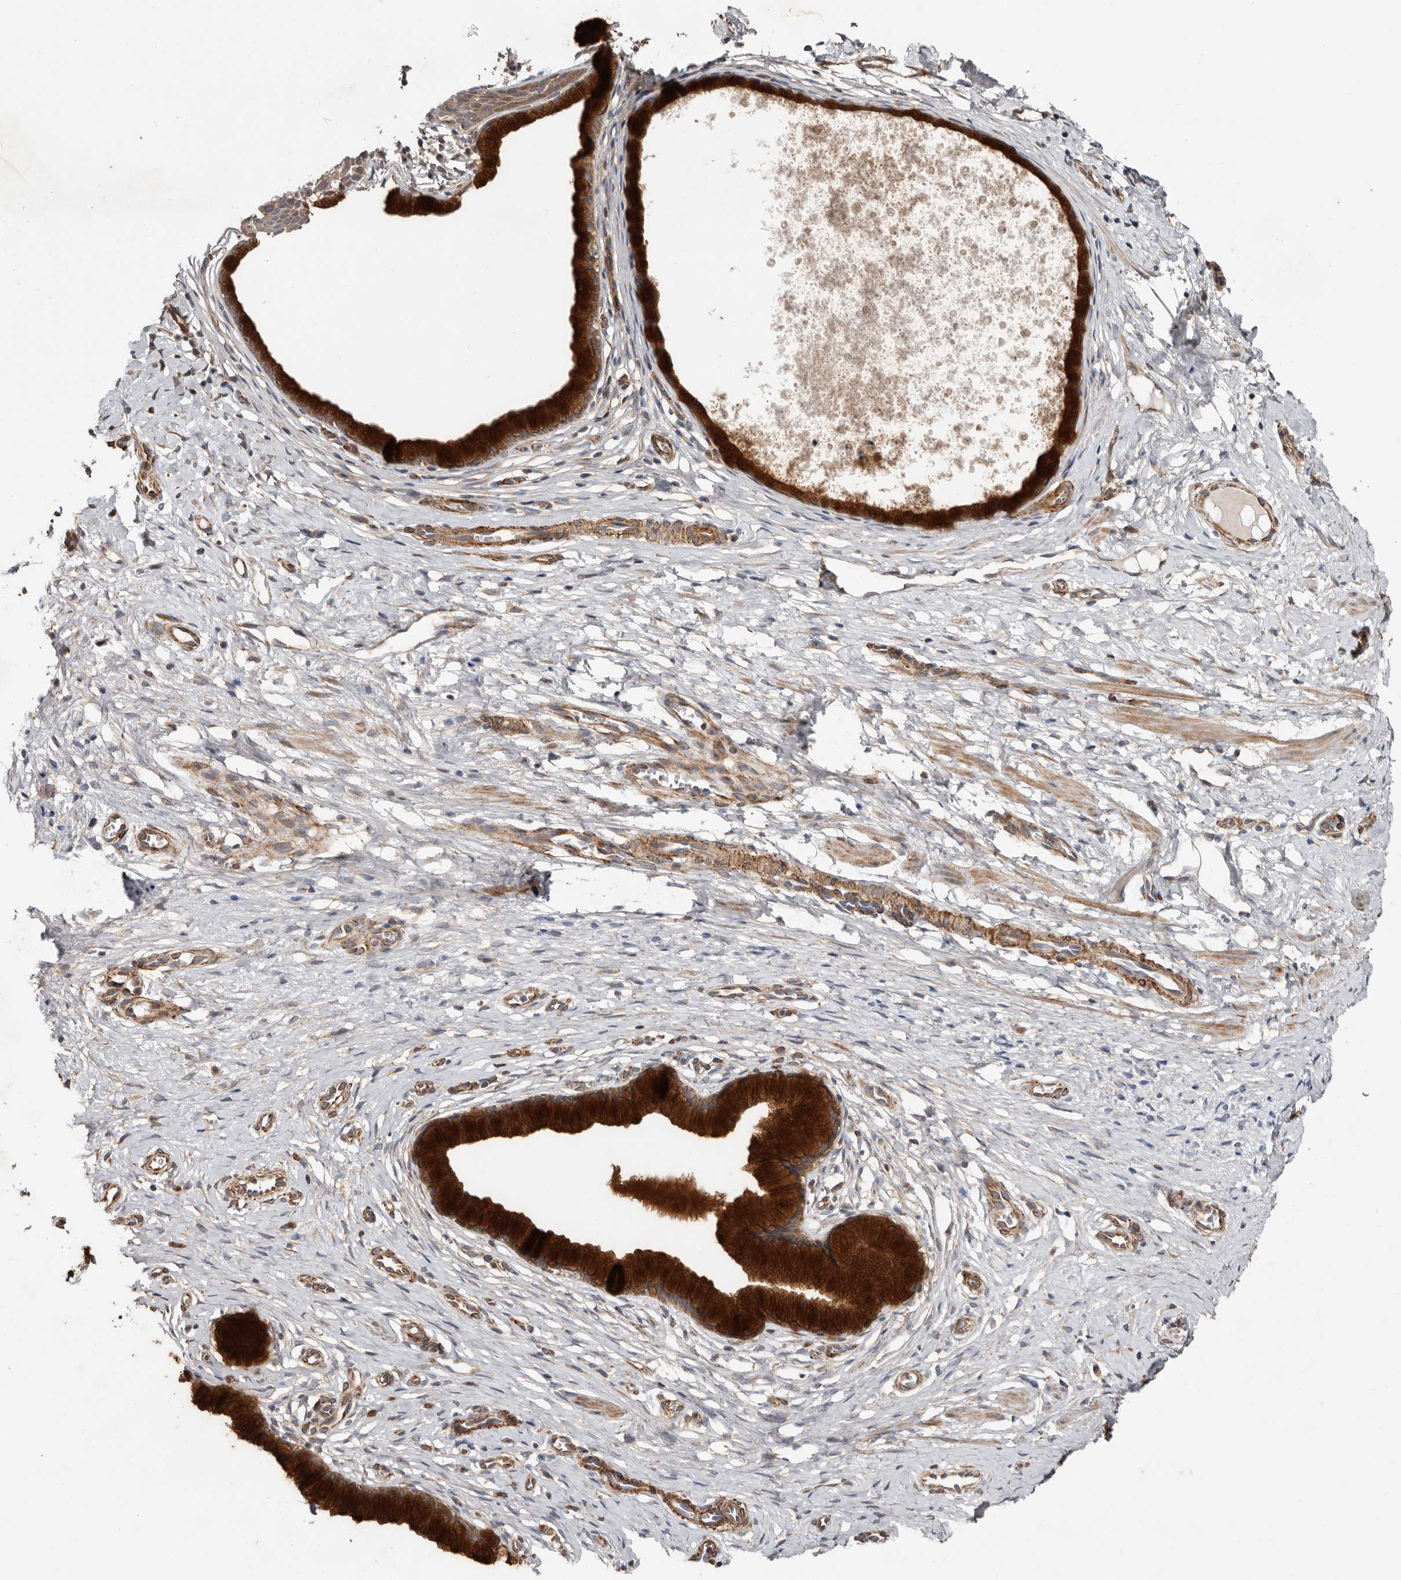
{"staining": {"intensity": "strong", "quantity": ">75%", "location": "cytoplasmic/membranous"}, "tissue": "cervix", "cell_type": "Glandular cells", "image_type": "normal", "snomed": [{"axis": "morphology", "description": "Normal tissue, NOS"}, {"axis": "topography", "description": "Cervix"}], "caption": "A brown stain shows strong cytoplasmic/membranous positivity of a protein in glandular cells of benign cervix. The staining is performed using DAB brown chromogen to label protein expression. The nuclei are counter-stained blue using hematoxylin.", "gene": "PROKR1", "patient": {"sex": "female", "age": 36}}